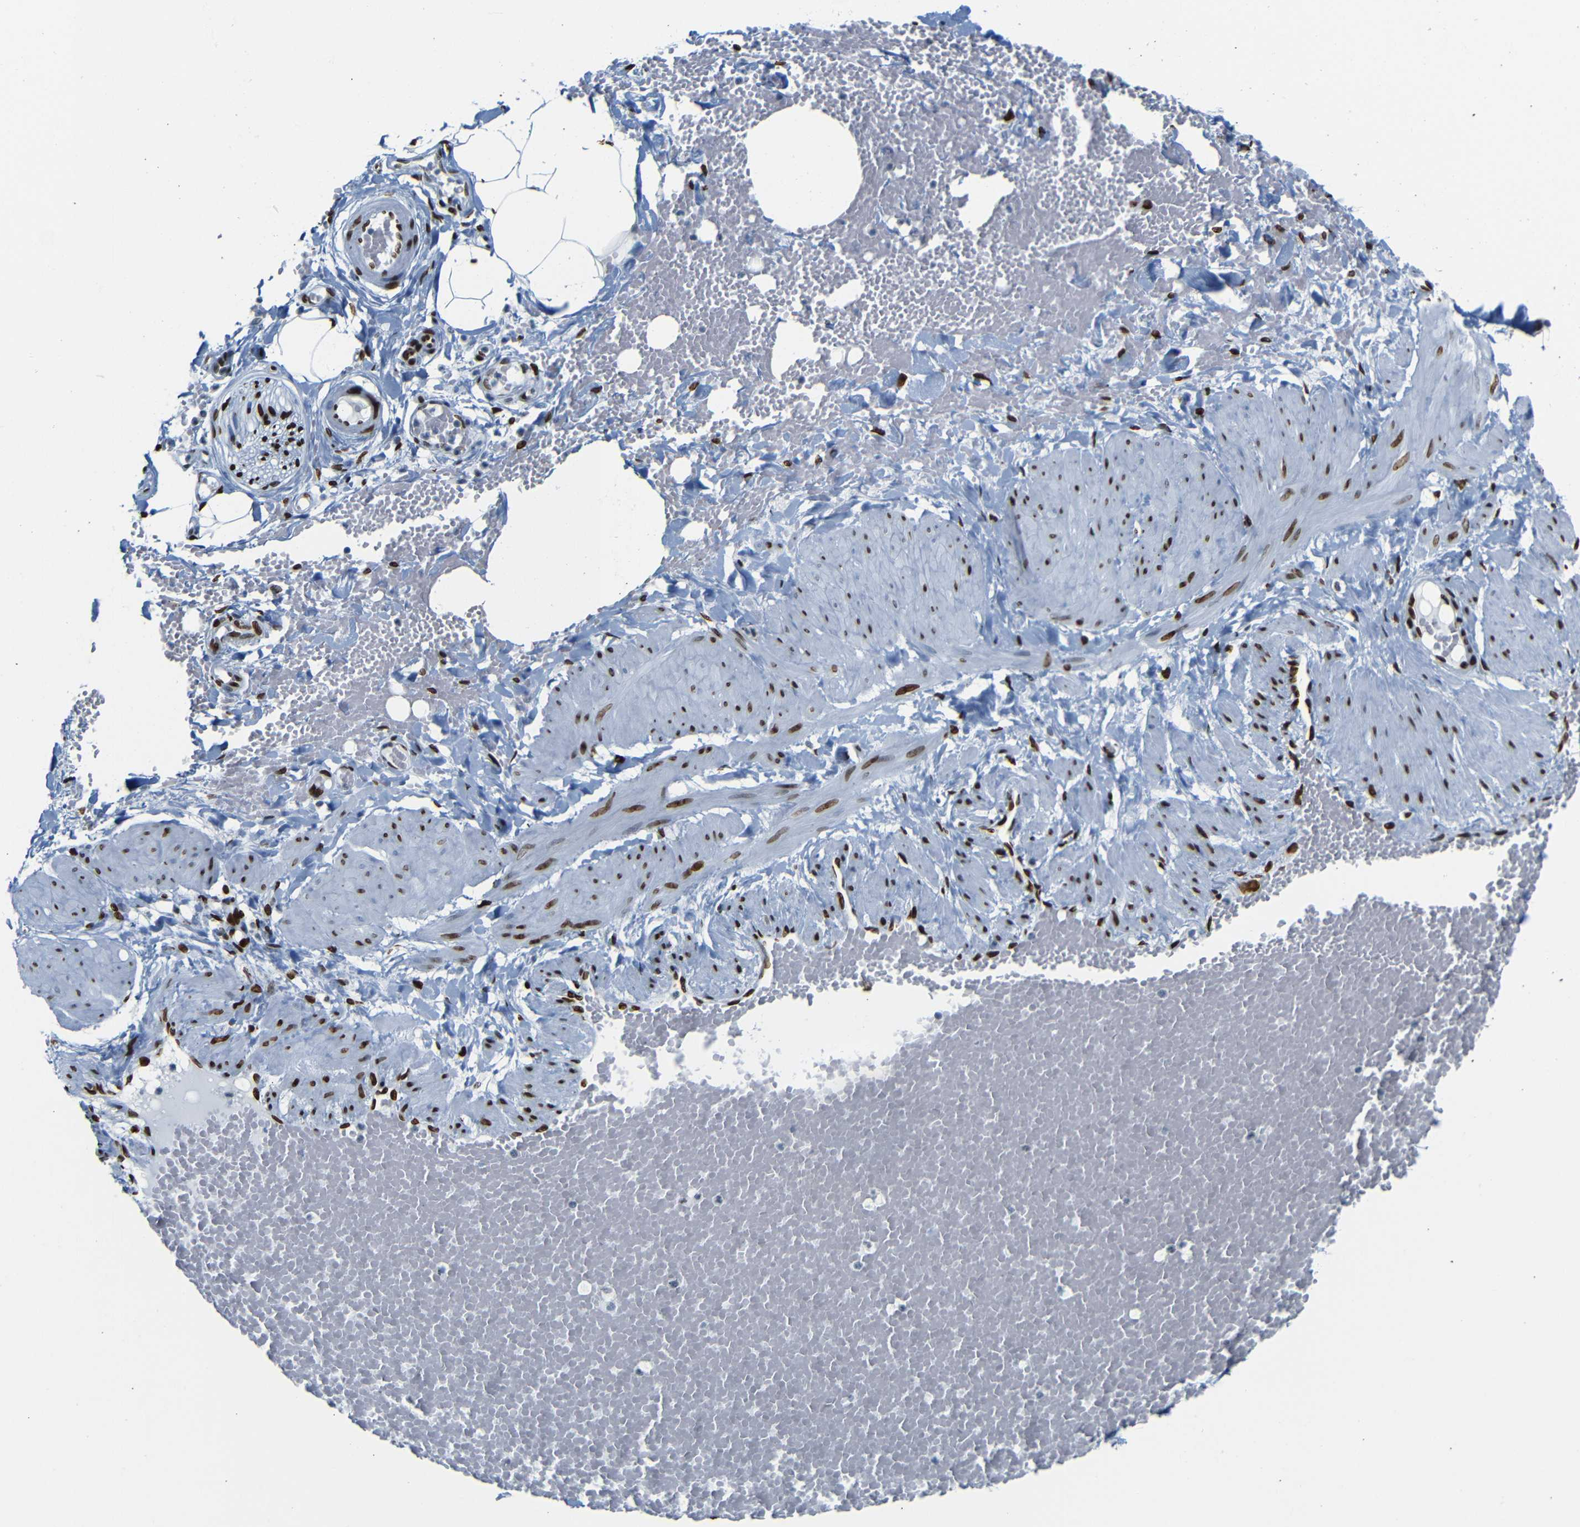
{"staining": {"intensity": "moderate", "quantity": ">75%", "location": "nuclear"}, "tissue": "adipose tissue", "cell_type": "Adipocytes", "image_type": "normal", "snomed": [{"axis": "morphology", "description": "Normal tissue, NOS"}, {"axis": "topography", "description": "Soft tissue"}, {"axis": "topography", "description": "Vascular tissue"}], "caption": "Protein staining by immunohistochemistry (IHC) reveals moderate nuclear staining in about >75% of adipocytes in benign adipose tissue.", "gene": "NPIPB15", "patient": {"sex": "female", "age": 35}}